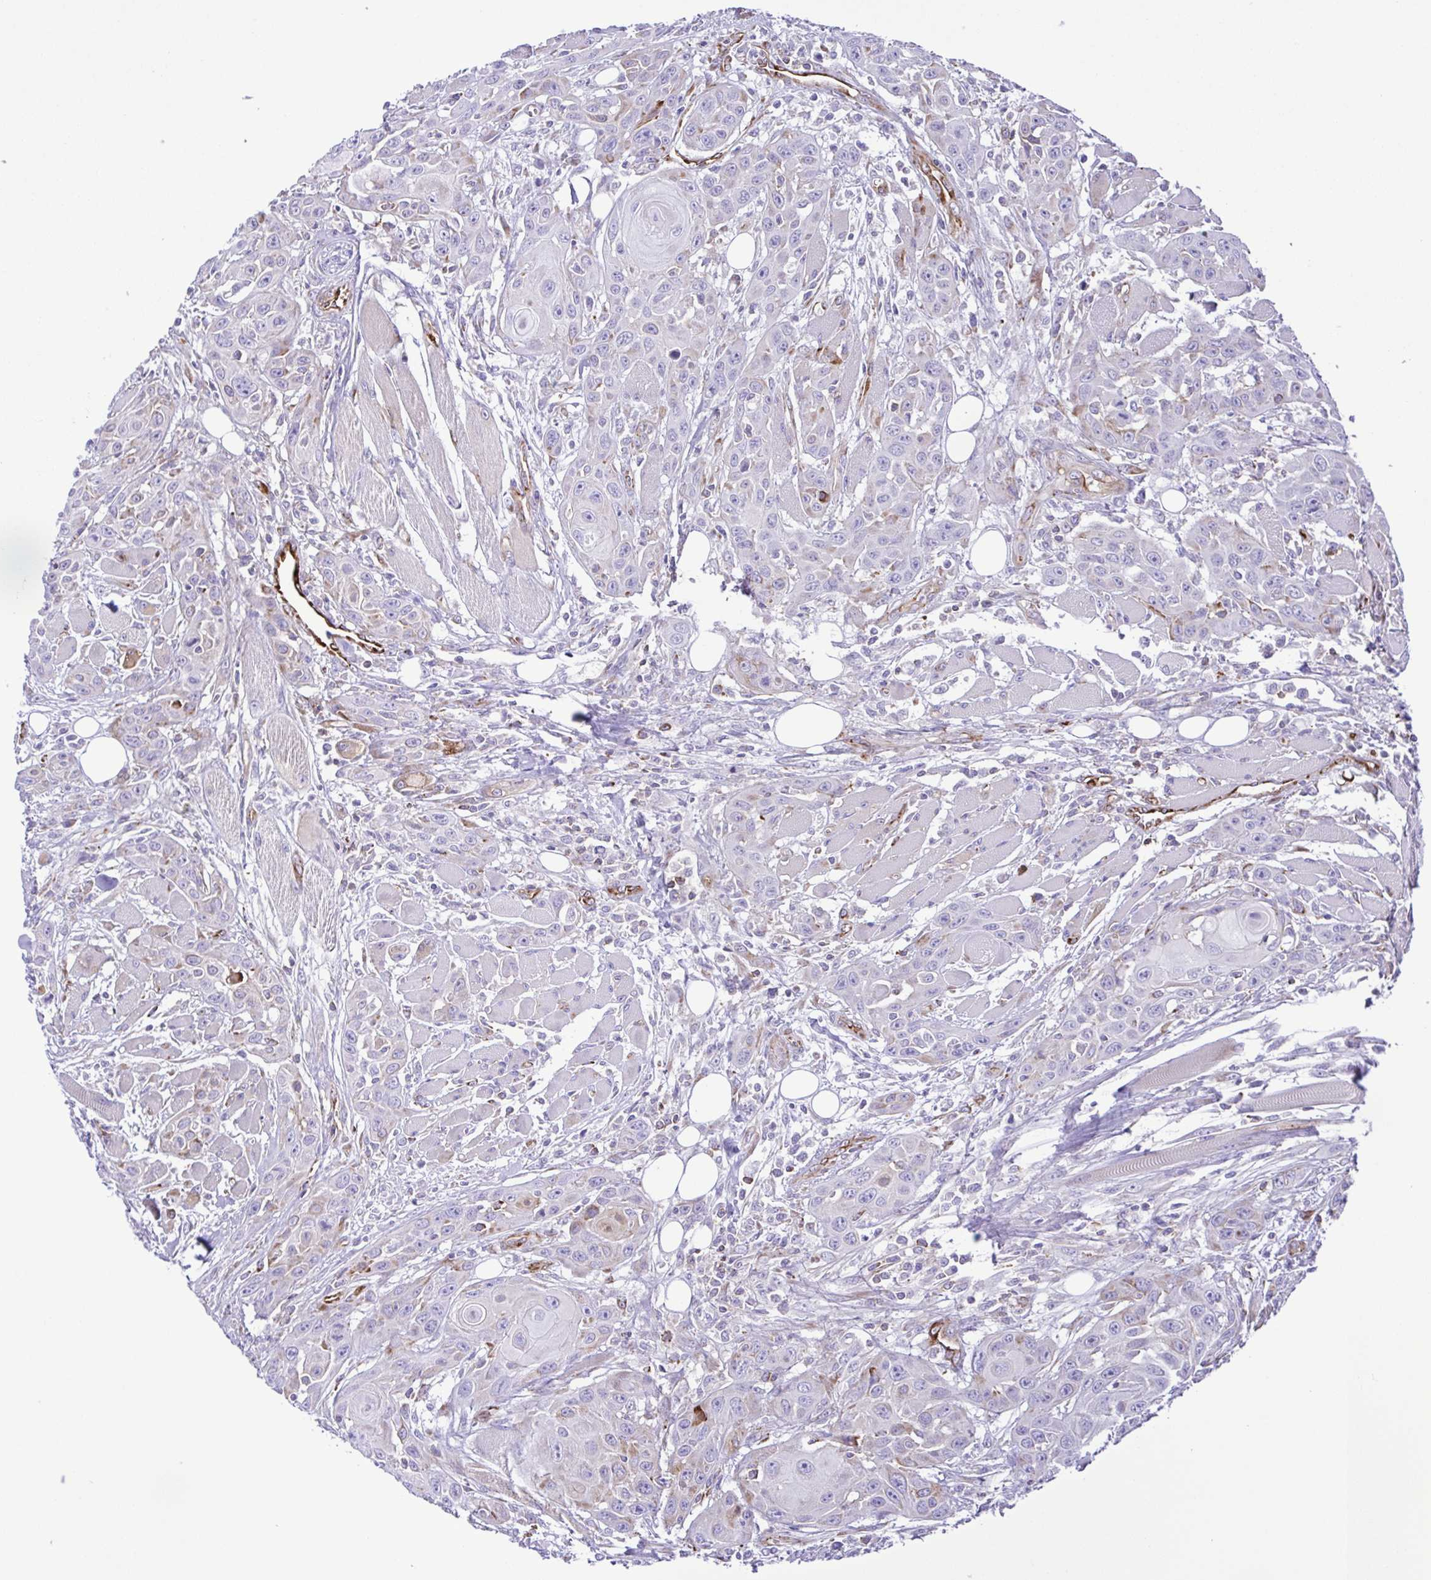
{"staining": {"intensity": "moderate", "quantity": "<25%", "location": "cytoplasmic/membranous"}, "tissue": "head and neck cancer", "cell_type": "Tumor cells", "image_type": "cancer", "snomed": [{"axis": "morphology", "description": "Squamous cell carcinoma, NOS"}, {"axis": "topography", "description": "Head-Neck"}], "caption": "This is a micrograph of IHC staining of squamous cell carcinoma (head and neck), which shows moderate positivity in the cytoplasmic/membranous of tumor cells.", "gene": "FLT1", "patient": {"sex": "female", "age": 80}}